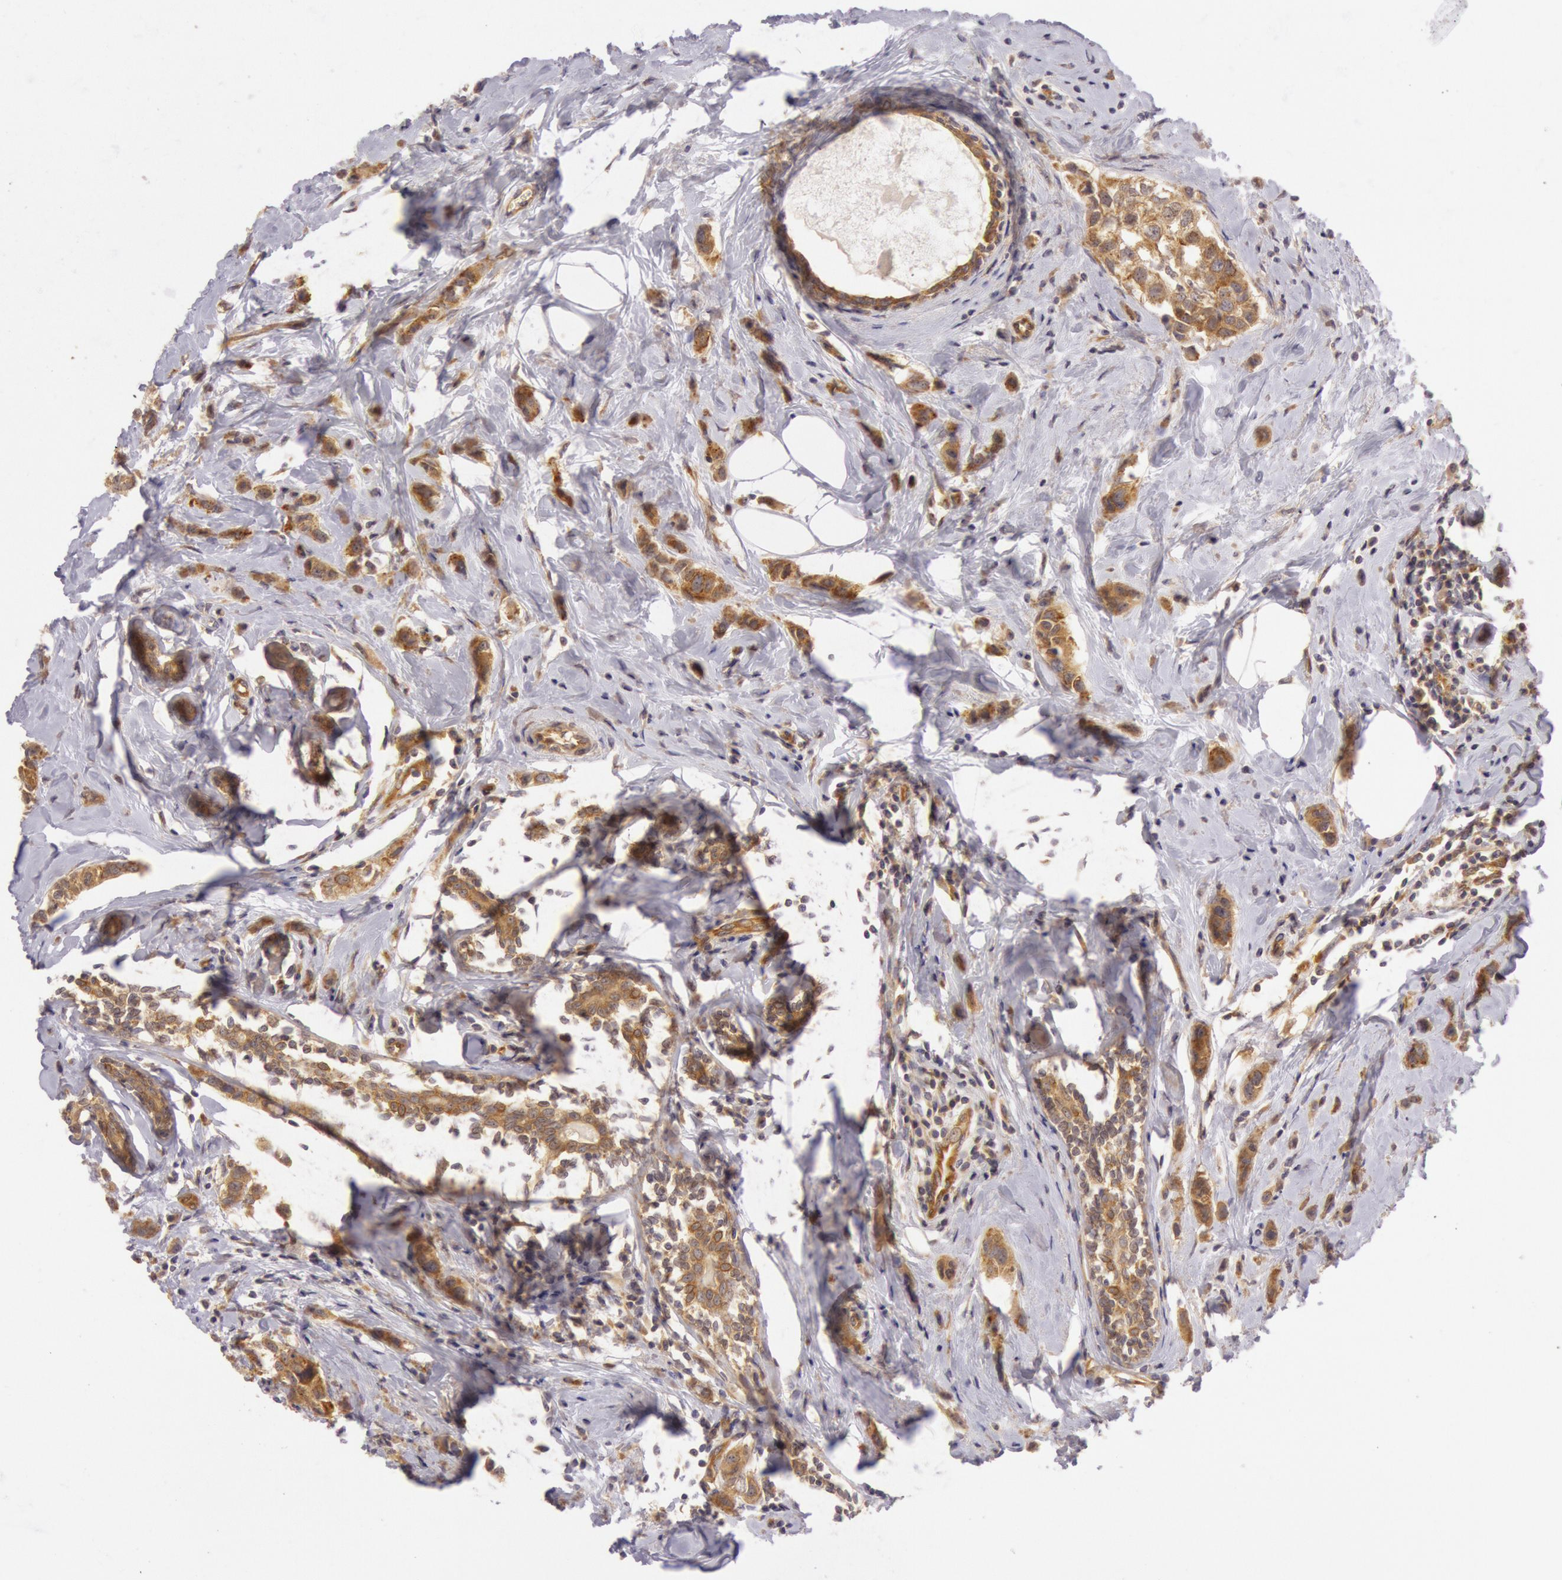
{"staining": {"intensity": "moderate", "quantity": ">75%", "location": "cytoplasmic/membranous"}, "tissue": "breast cancer", "cell_type": "Tumor cells", "image_type": "cancer", "snomed": [{"axis": "morphology", "description": "Normal tissue, NOS"}, {"axis": "morphology", "description": "Duct carcinoma"}, {"axis": "topography", "description": "Breast"}], "caption": "The image exhibits immunohistochemical staining of invasive ductal carcinoma (breast). There is moderate cytoplasmic/membranous expression is present in about >75% of tumor cells.", "gene": "CHUK", "patient": {"sex": "female", "age": 50}}